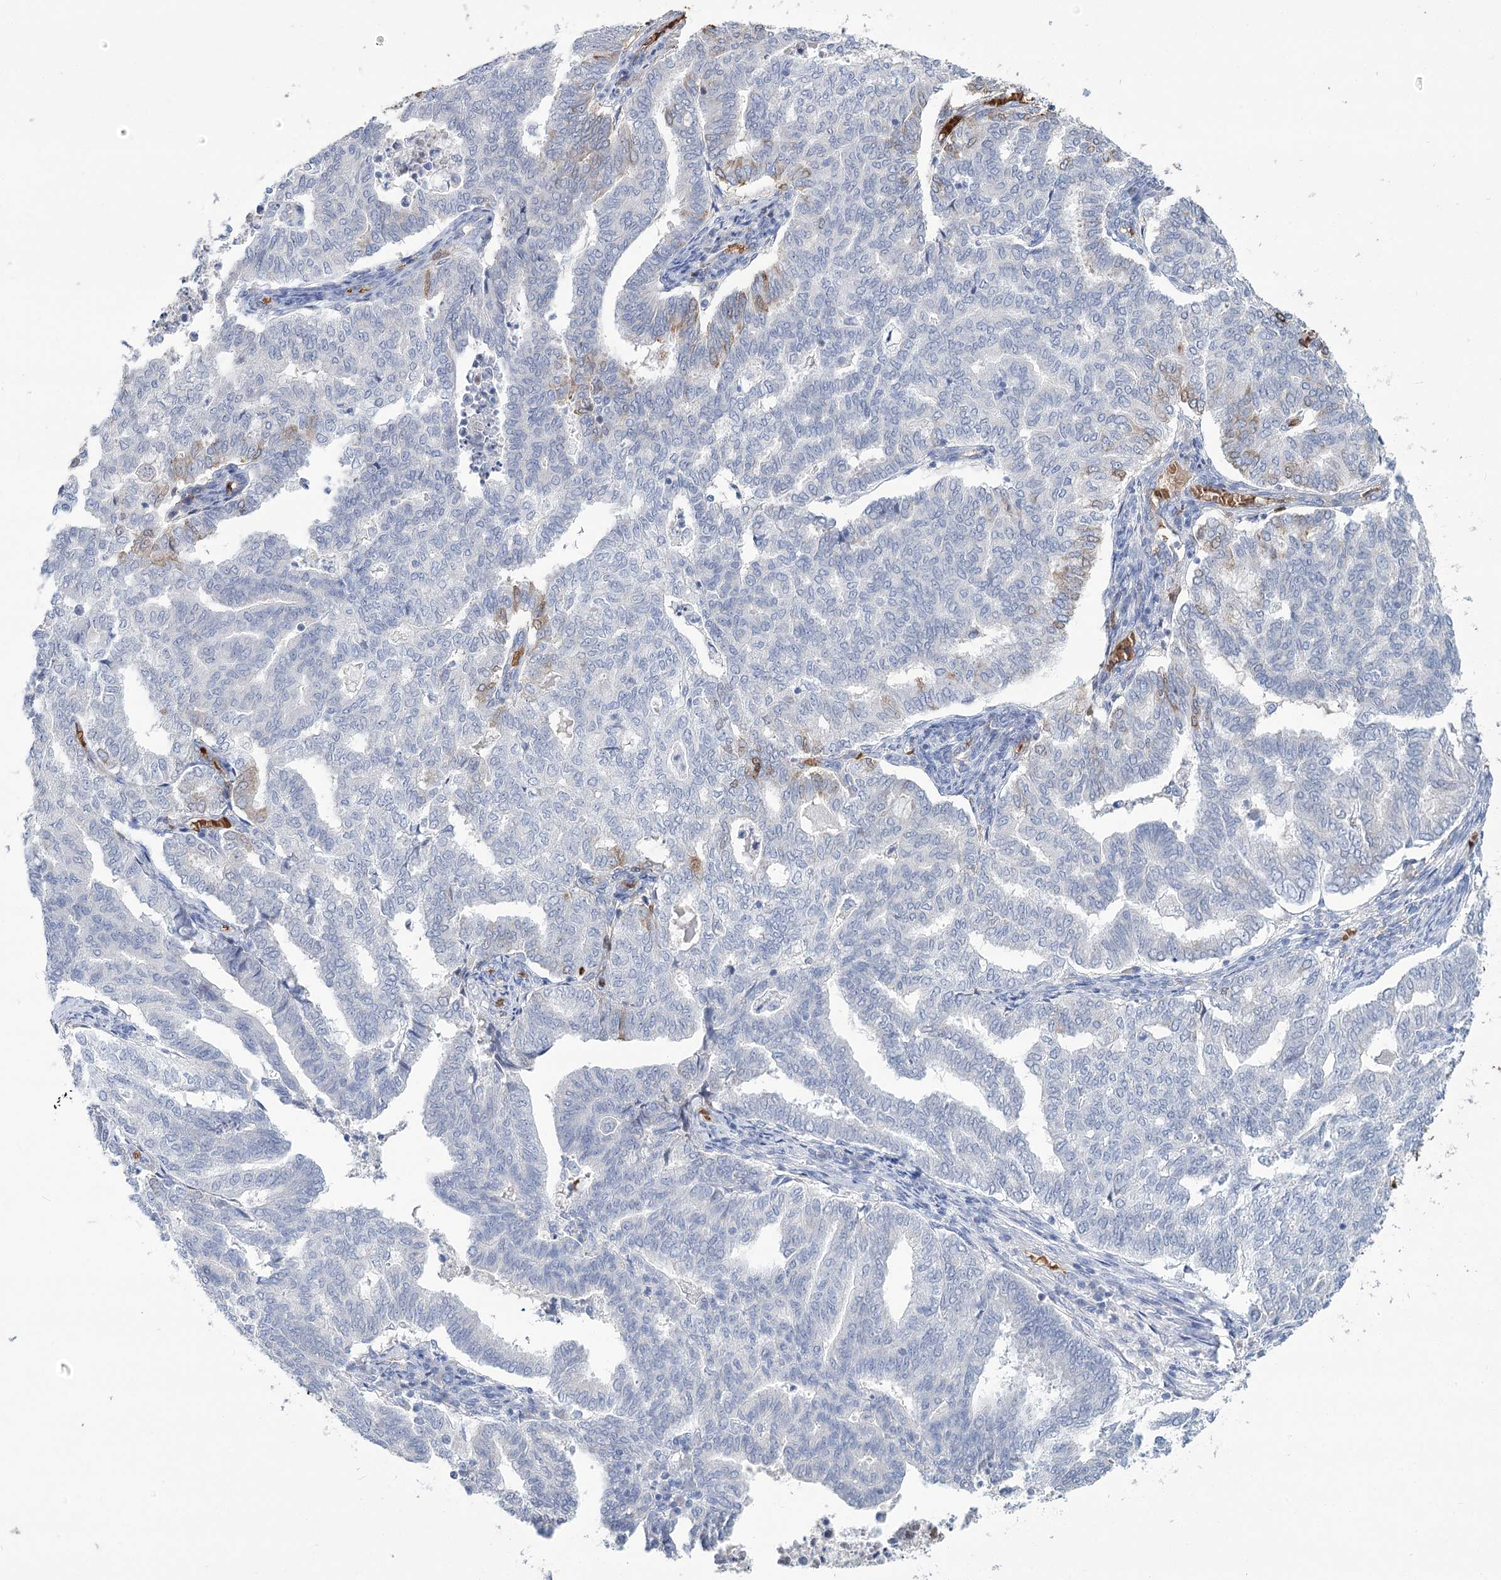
{"staining": {"intensity": "negative", "quantity": "none", "location": "none"}, "tissue": "endometrial cancer", "cell_type": "Tumor cells", "image_type": "cancer", "snomed": [{"axis": "morphology", "description": "Adenocarcinoma, NOS"}, {"axis": "topography", "description": "Endometrium"}], "caption": "DAB (3,3'-diaminobenzidine) immunohistochemical staining of adenocarcinoma (endometrial) reveals no significant staining in tumor cells.", "gene": "HBA1", "patient": {"sex": "female", "age": 79}}